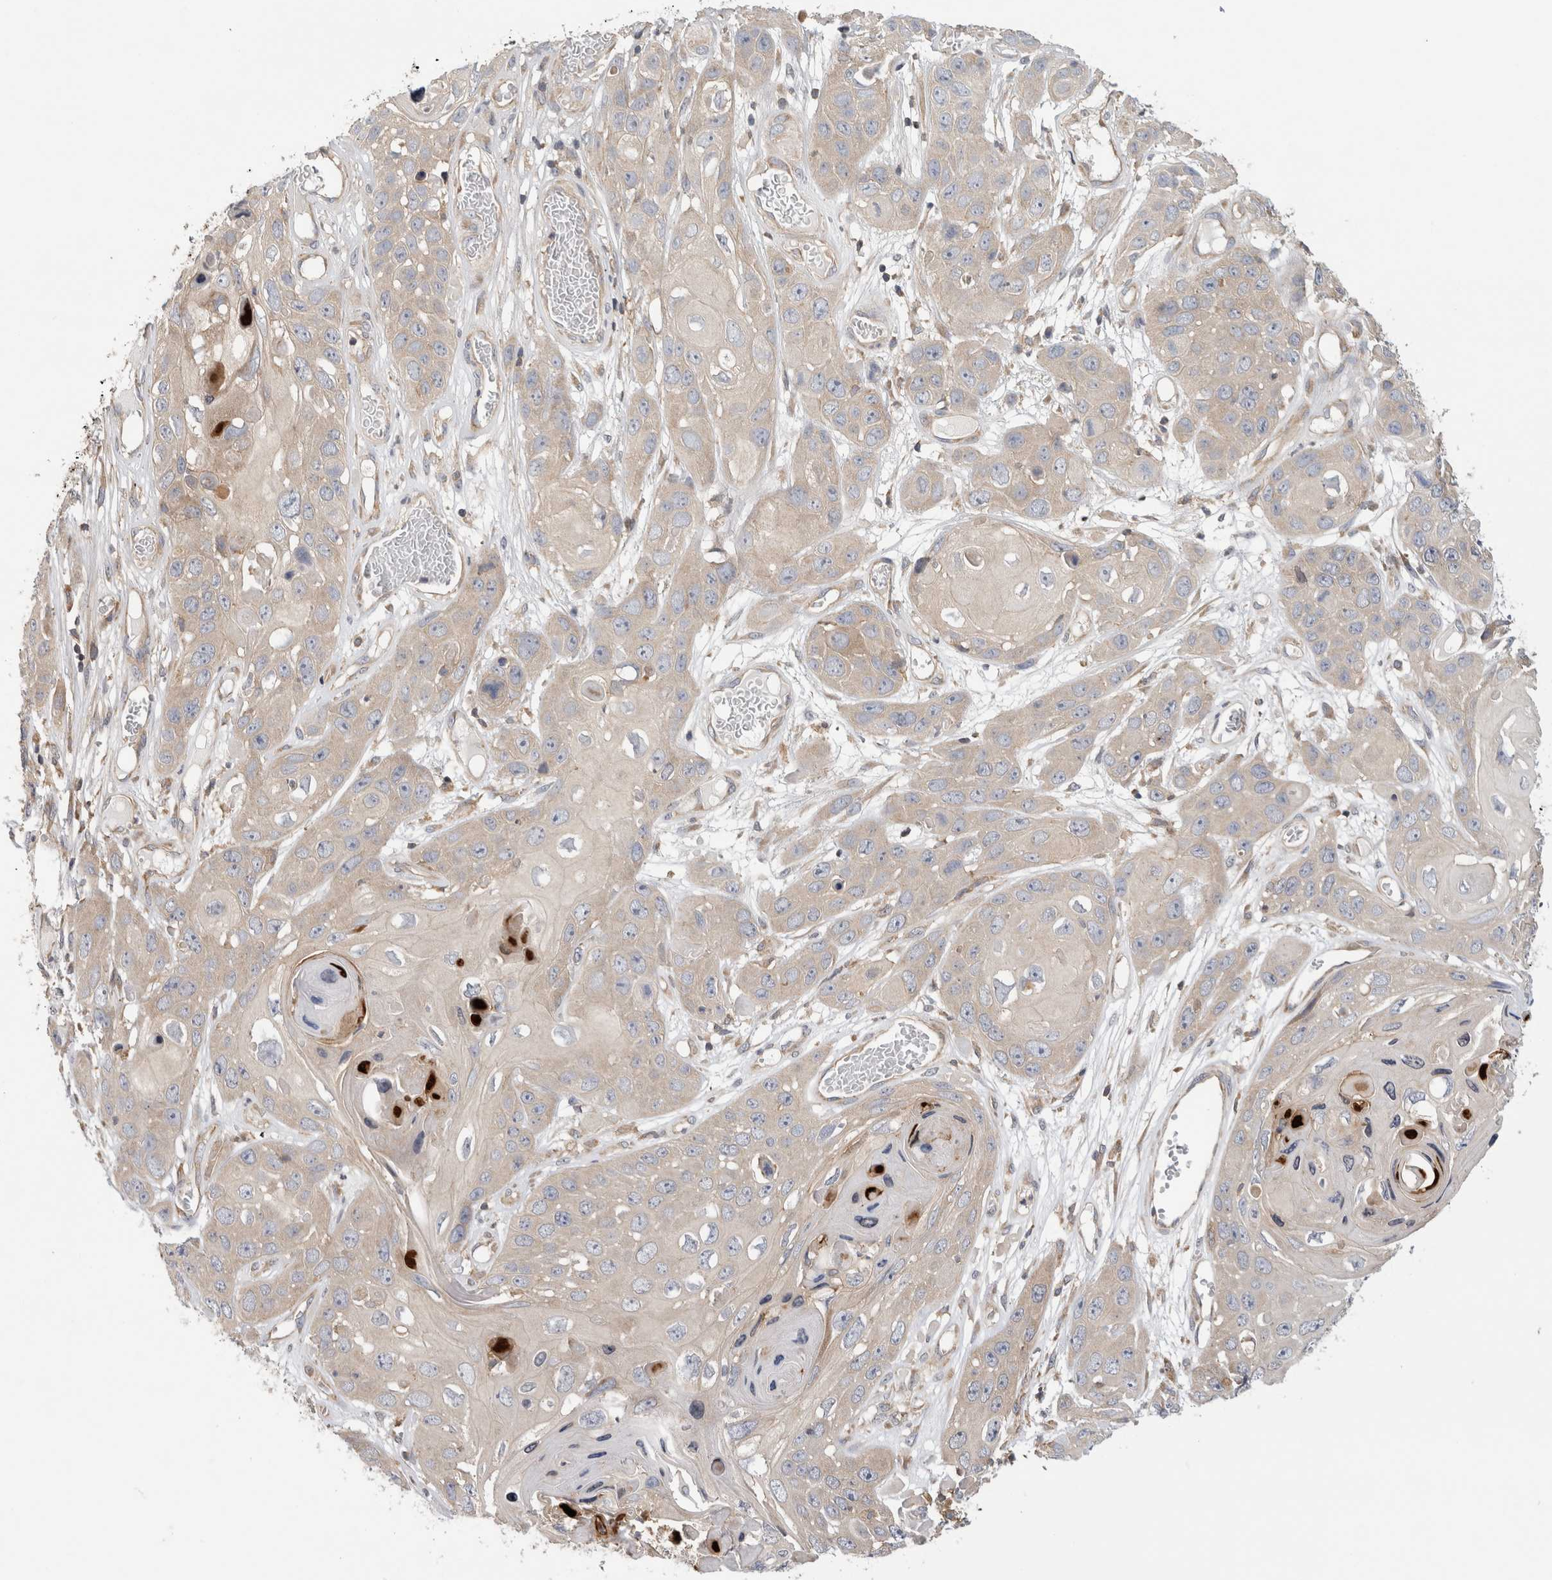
{"staining": {"intensity": "weak", "quantity": ">75%", "location": "cytoplasmic/membranous"}, "tissue": "skin cancer", "cell_type": "Tumor cells", "image_type": "cancer", "snomed": [{"axis": "morphology", "description": "Squamous cell carcinoma, NOS"}, {"axis": "topography", "description": "Skin"}], "caption": "Tumor cells reveal weak cytoplasmic/membranous positivity in approximately >75% of cells in skin cancer. The staining was performed using DAB to visualize the protein expression in brown, while the nuclei were stained in blue with hematoxylin (Magnification: 20x).", "gene": "GRIK2", "patient": {"sex": "male", "age": 55}}